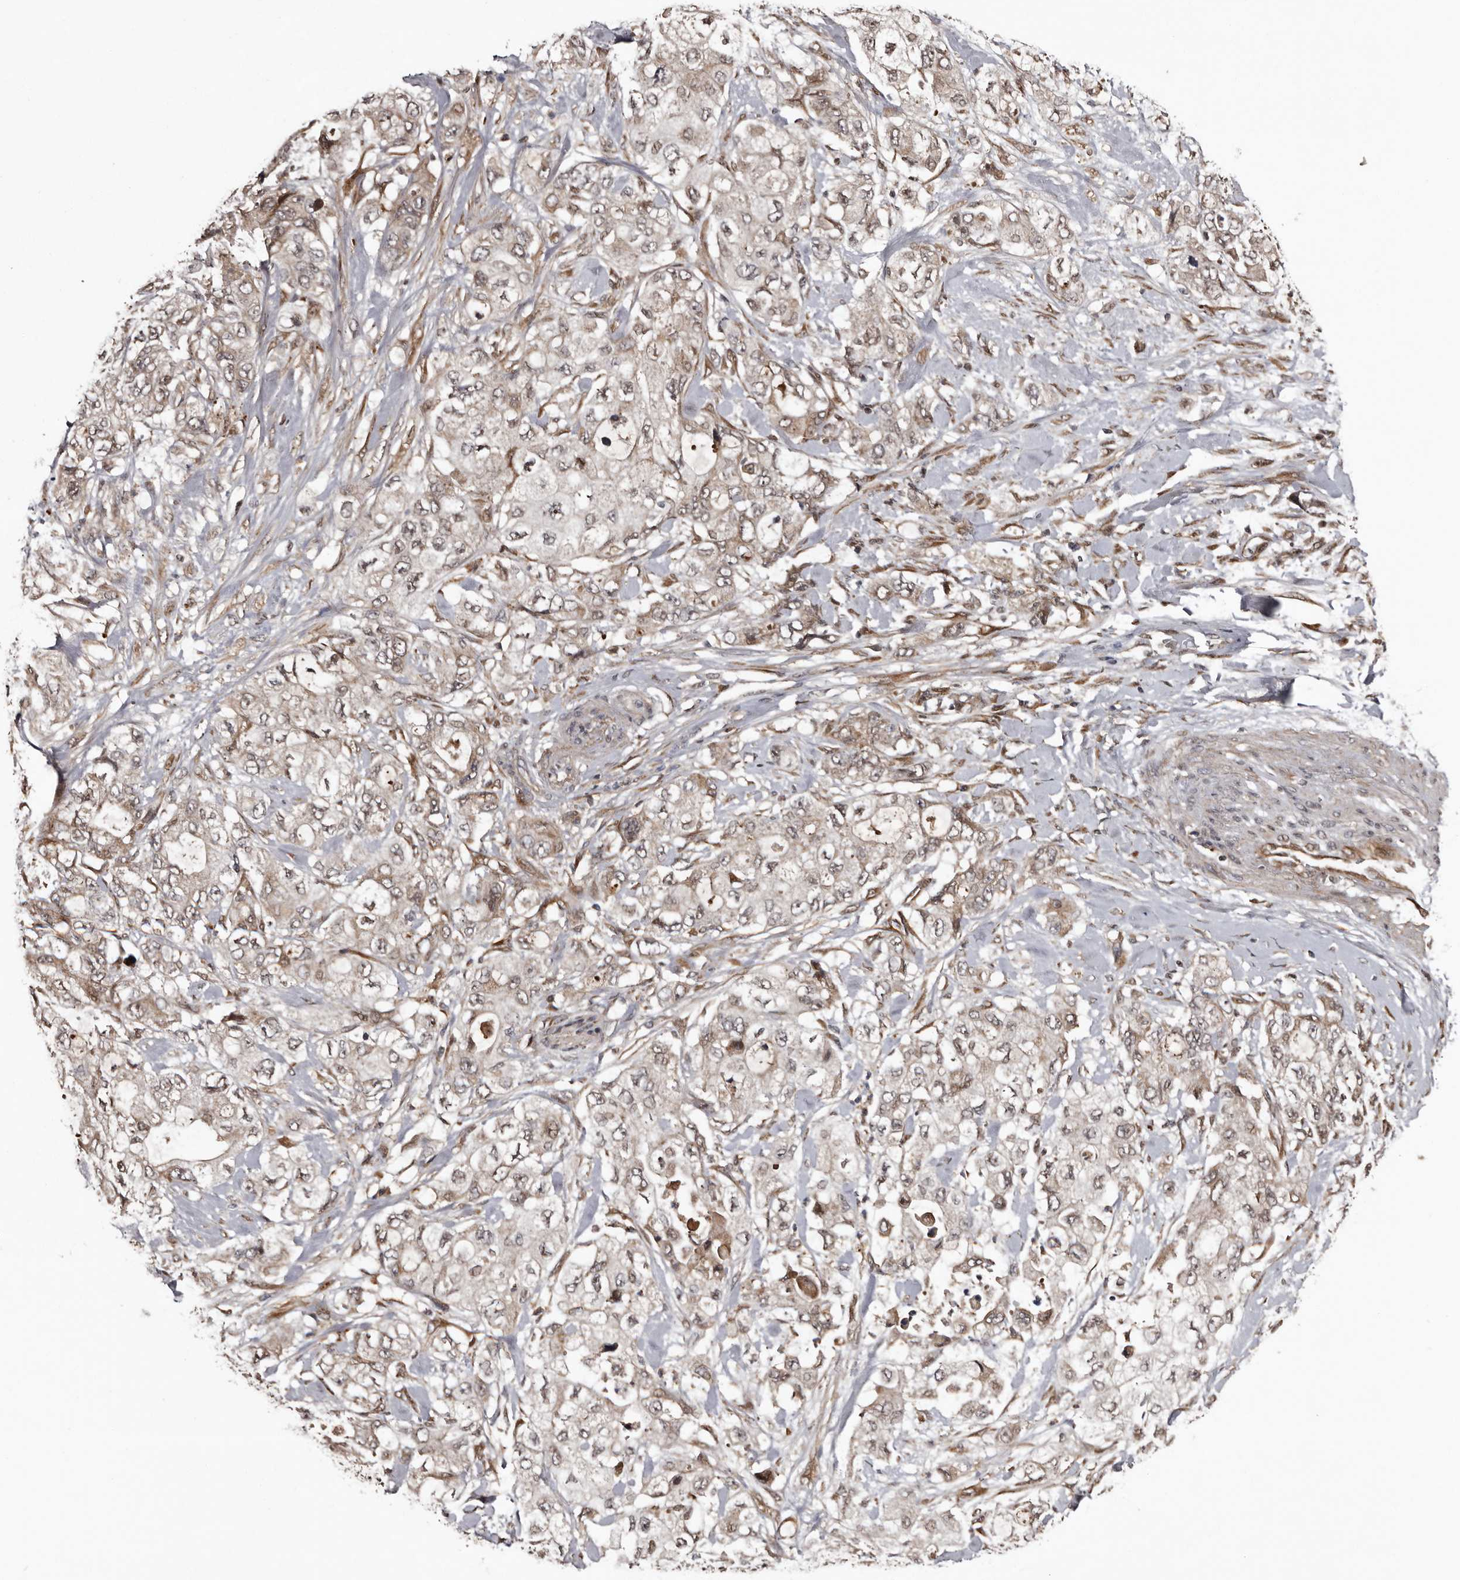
{"staining": {"intensity": "weak", "quantity": ">75%", "location": "cytoplasmic/membranous"}, "tissue": "pancreatic cancer", "cell_type": "Tumor cells", "image_type": "cancer", "snomed": [{"axis": "morphology", "description": "Adenocarcinoma, NOS"}, {"axis": "topography", "description": "Pancreas"}], "caption": "A high-resolution histopathology image shows IHC staining of pancreatic adenocarcinoma, which shows weak cytoplasmic/membranous expression in about >75% of tumor cells.", "gene": "SERTAD4", "patient": {"sex": "female", "age": 73}}